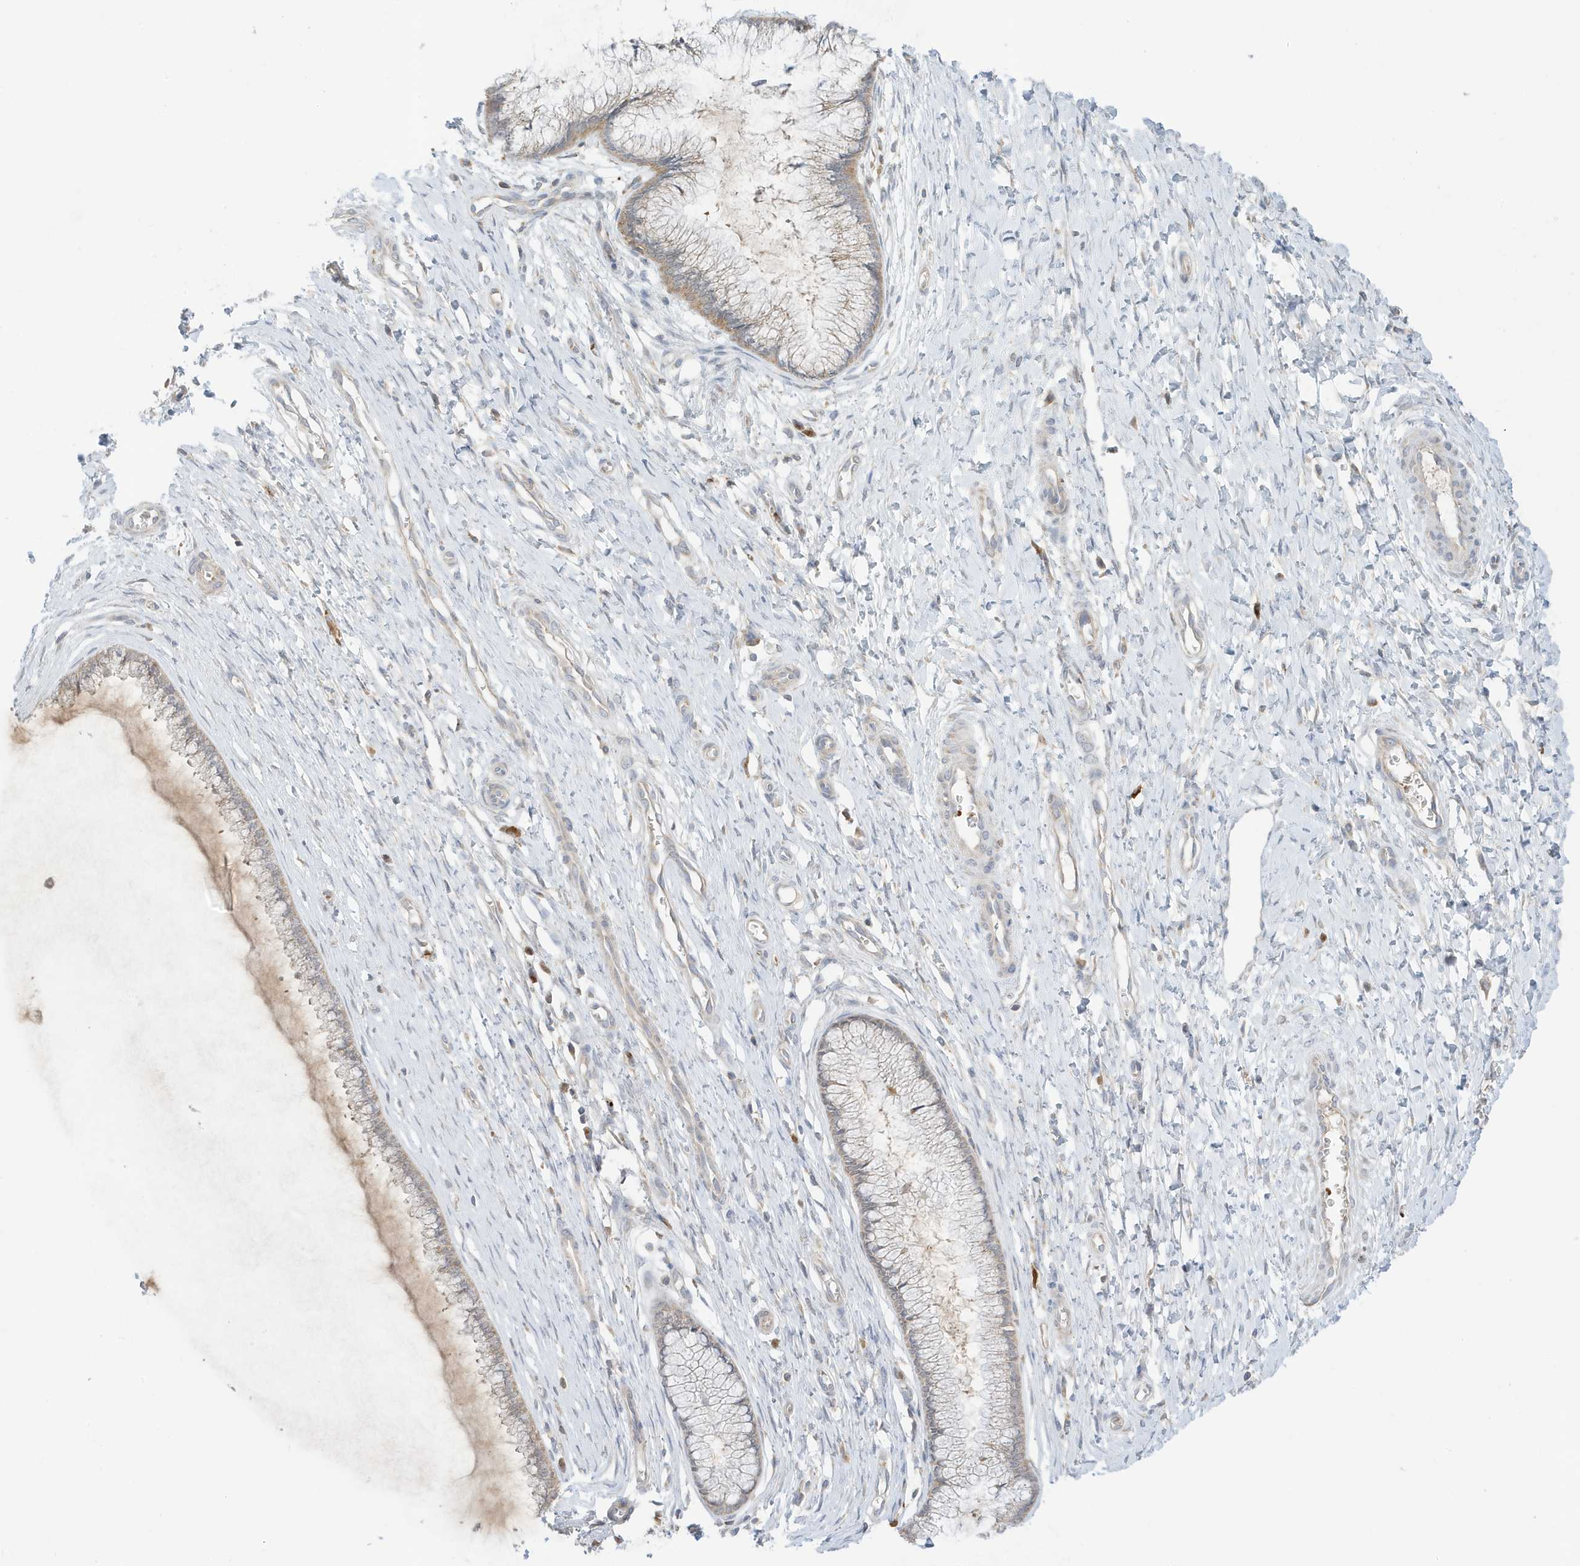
{"staining": {"intensity": "moderate", "quantity": "<25%", "location": "cytoplasmic/membranous"}, "tissue": "cervix", "cell_type": "Glandular cells", "image_type": "normal", "snomed": [{"axis": "morphology", "description": "Normal tissue, NOS"}, {"axis": "topography", "description": "Cervix"}], "caption": "A micrograph showing moderate cytoplasmic/membranous positivity in approximately <25% of glandular cells in unremarkable cervix, as visualized by brown immunohistochemical staining.", "gene": "NPPC", "patient": {"sex": "female", "age": 55}}